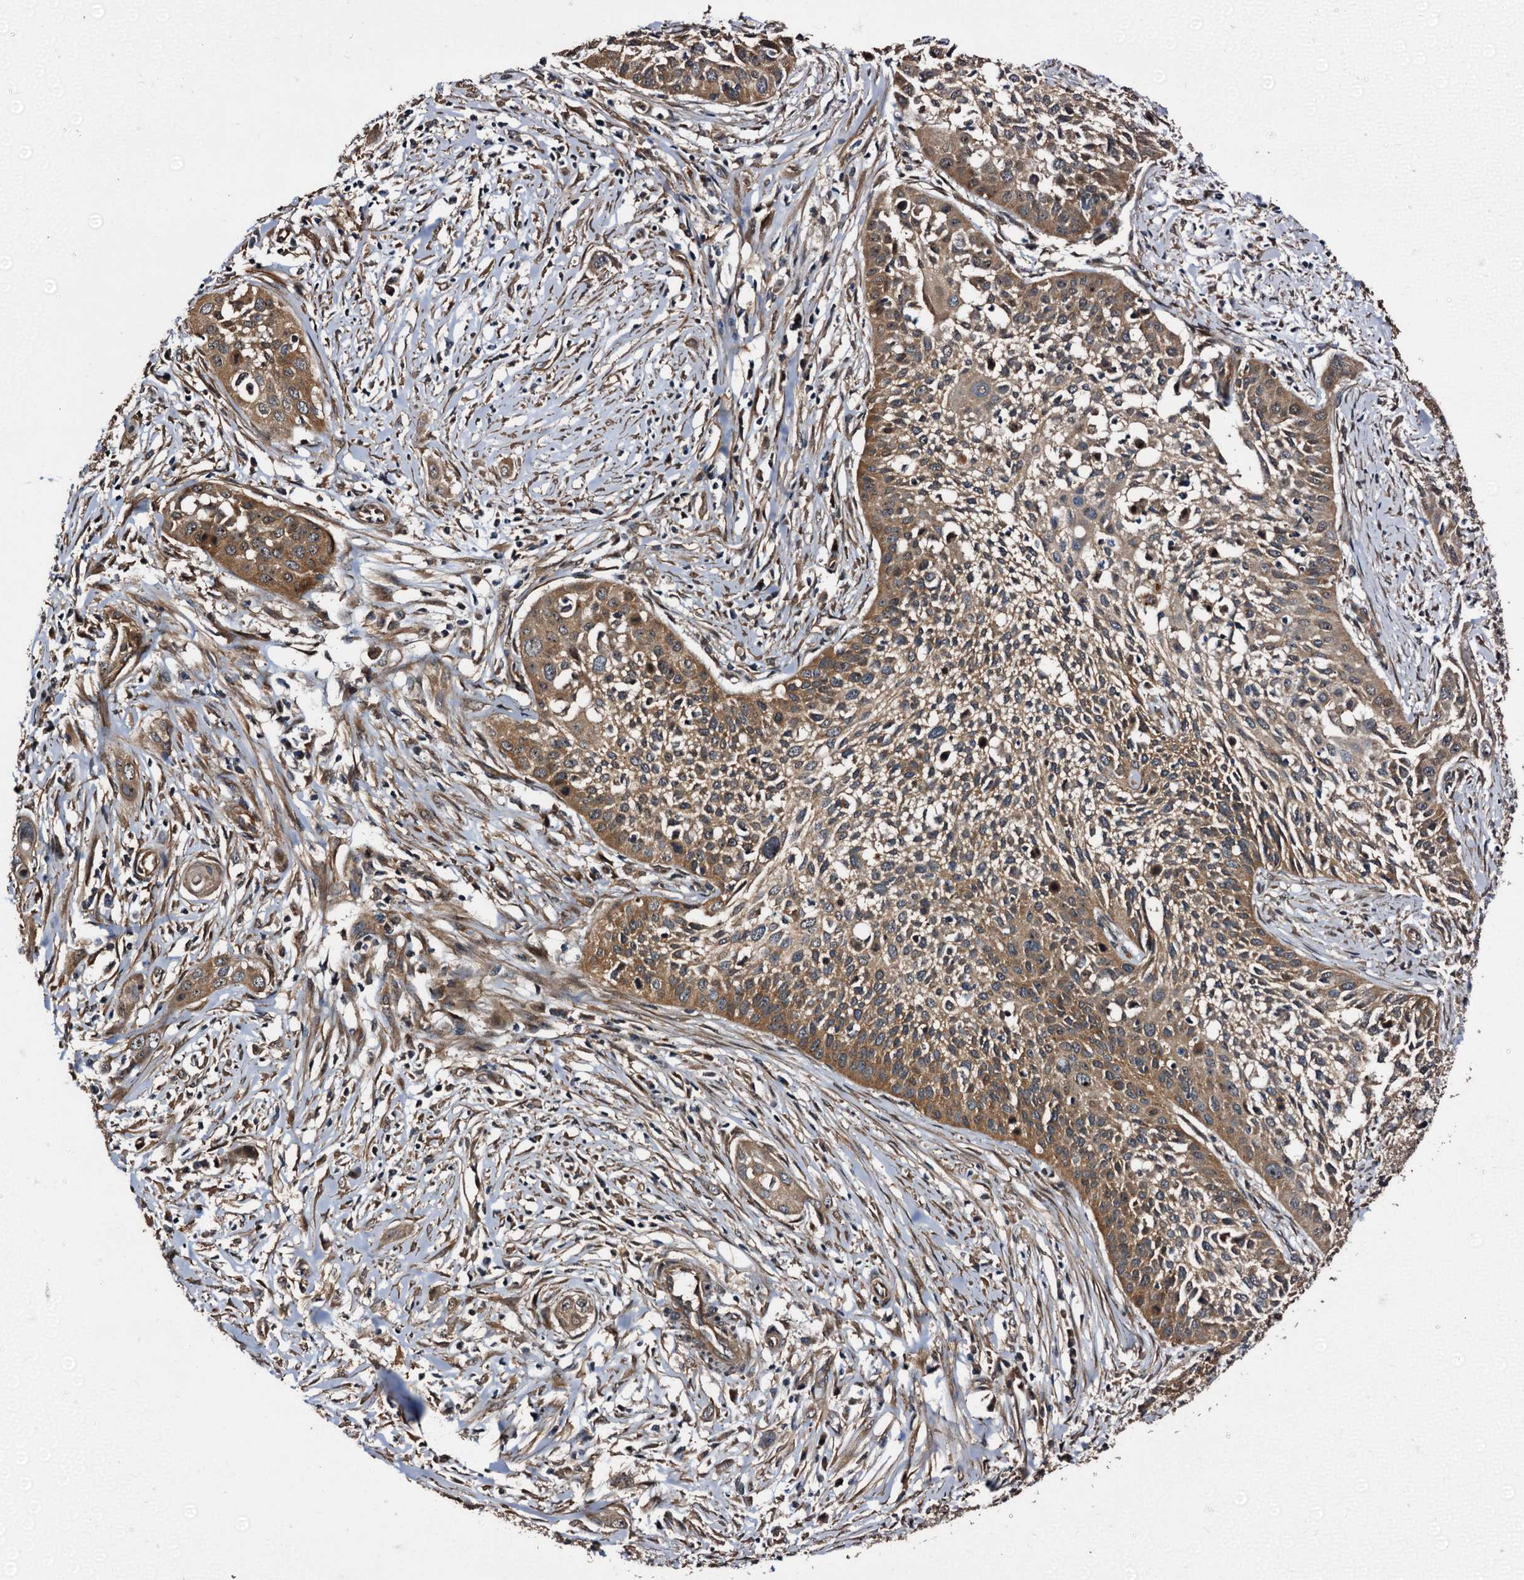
{"staining": {"intensity": "moderate", "quantity": ">75%", "location": "cytoplasmic/membranous"}, "tissue": "cervical cancer", "cell_type": "Tumor cells", "image_type": "cancer", "snomed": [{"axis": "morphology", "description": "Squamous cell carcinoma, NOS"}, {"axis": "topography", "description": "Cervix"}], "caption": "Protein expression analysis of cervical squamous cell carcinoma exhibits moderate cytoplasmic/membranous expression in approximately >75% of tumor cells.", "gene": "PEX5", "patient": {"sex": "female", "age": 34}}